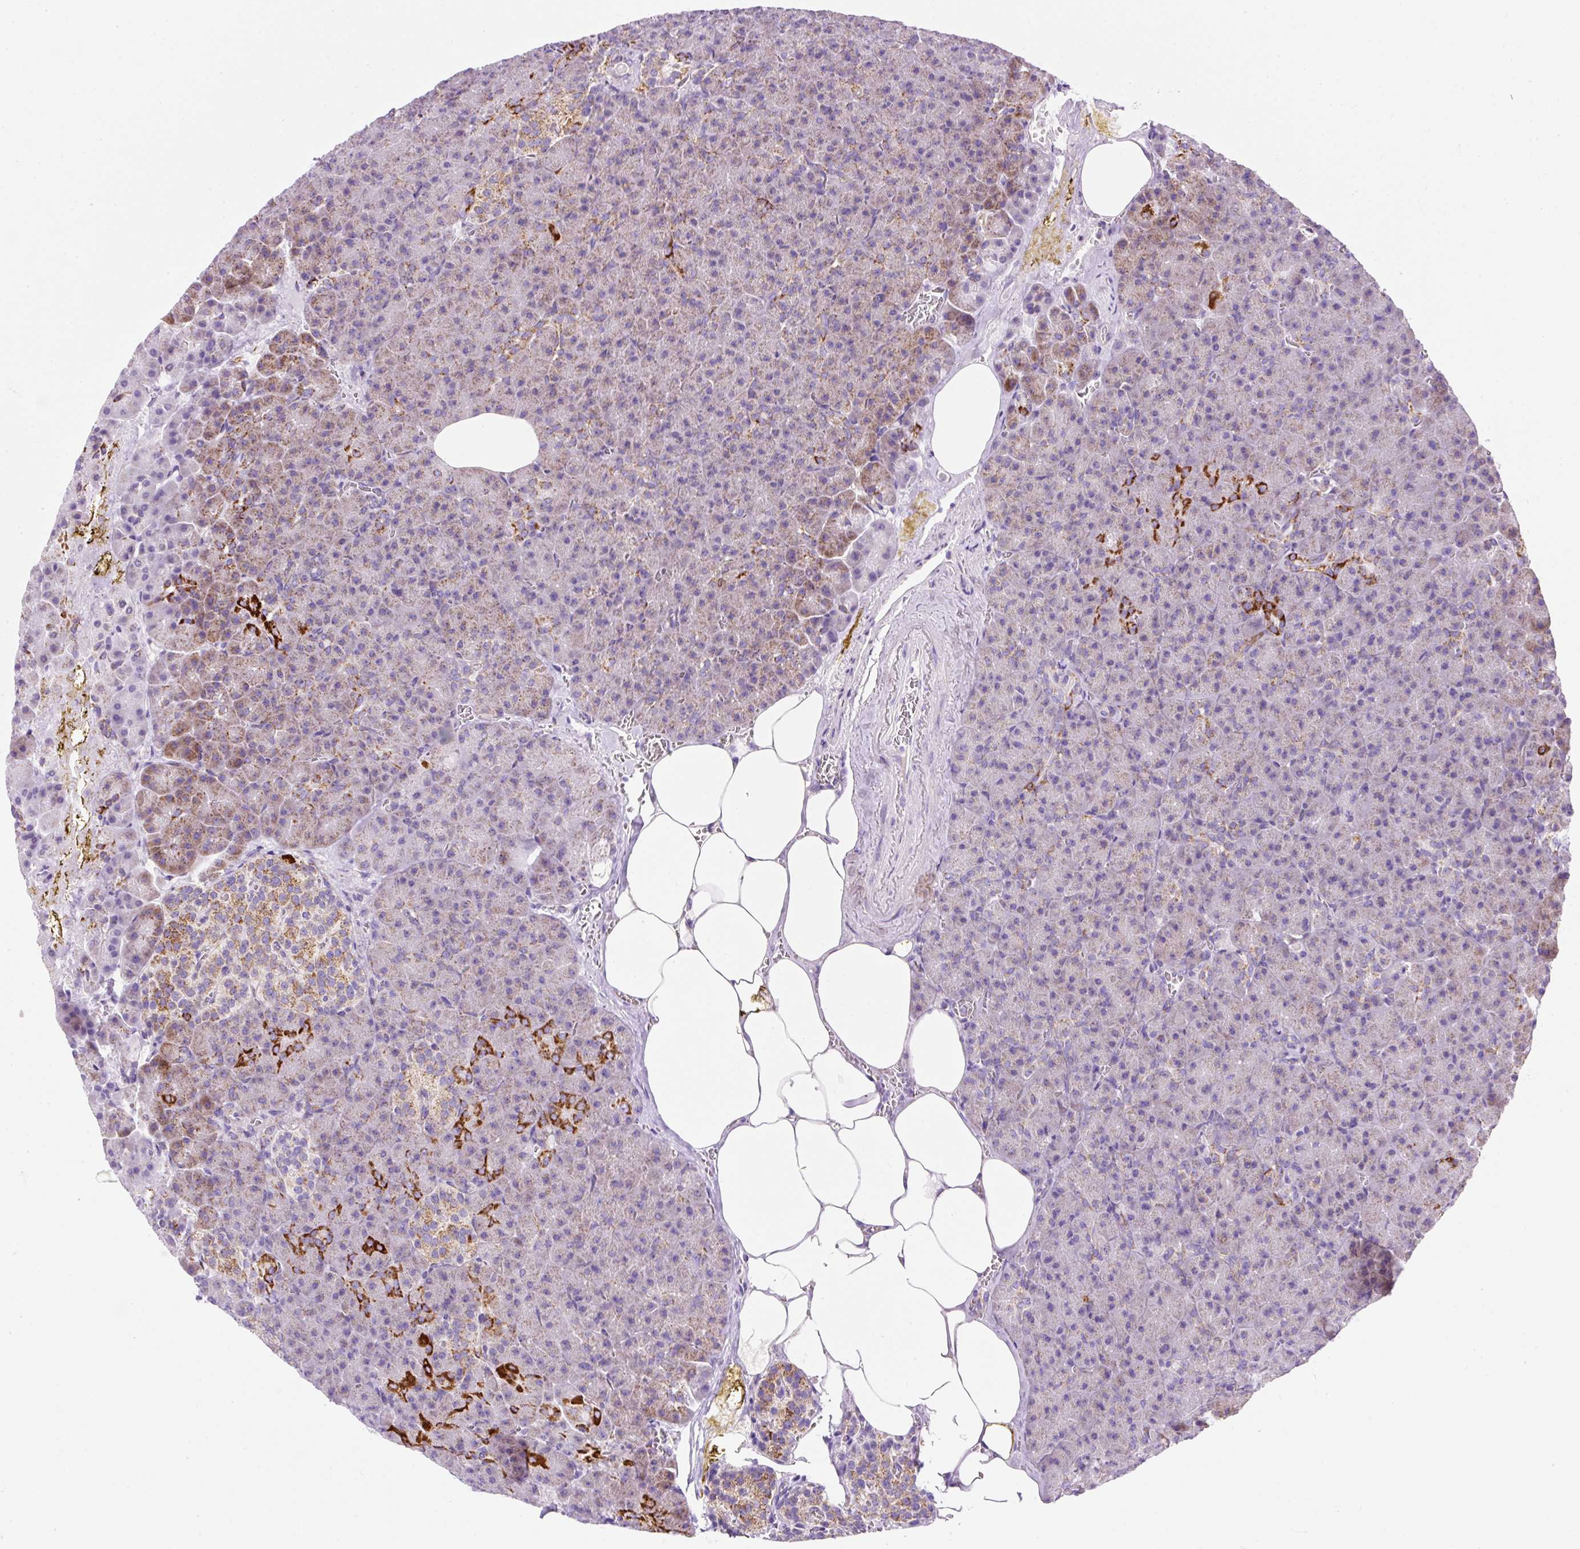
{"staining": {"intensity": "strong", "quantity": "<25%", "location": "cytoplasmic/membranous"}, "tissue": "pancreas", "cell_type": "Exocrine glandular cells", "image_type": "normal", "snomed": [{"axis": "morphology", "description": "Normal tissue, NOS"}, {"axis": "topography", "description": "Pancreas"}], "caption": "The micrograph displays immunohistochemical staining of benign pancreas. There is strong cytoplasmic/membranous expression is identified in approximately <25% of exocrine glandular cells.", "gene": "PLPP2", "patient": {"sex": "female", "age": 74}}